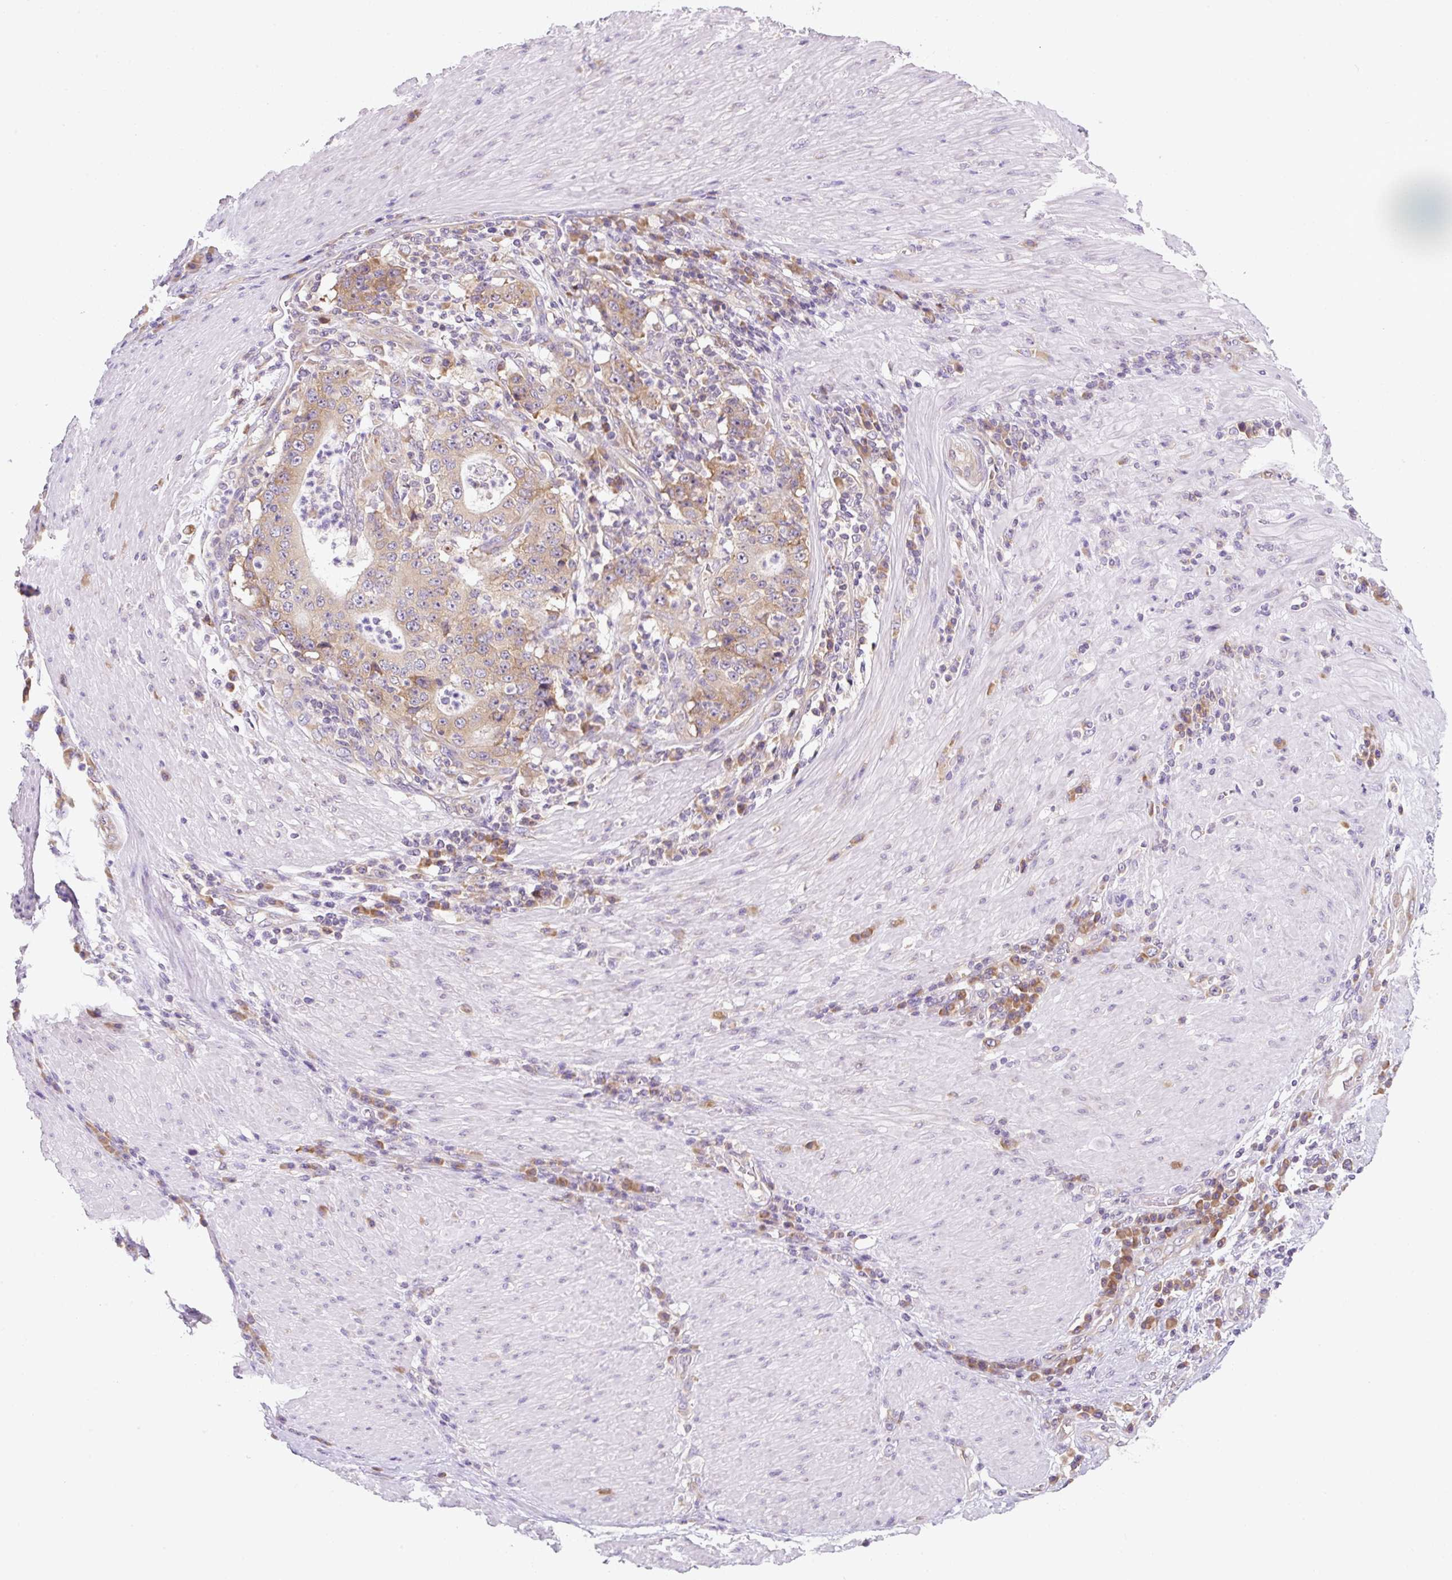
{"staining": {"intensity": "weak", "quantity": ">75%", "location": "cytoplasmic/membranous"}, "tissue": "stomach cancer", "cell_type": "Tumor cells", "image_type": "cancer", "snomed": [{"axis": "morphology", "description": "Normal tissue, NOS"}, {"axis": "morphology", "description": "Adenocarcinoma, NOS"}, {"axis": "topography", "description": "Stomach, upper"}, {"axis": "topography", "description": "Stomach"}], "caption": "Stomach cancer stained with immunohistochemistry (IHC) reveals weak cytoplasmic/membranous staining in approximately >75% of tumor cells.", "gene": "RPL18A", "patient": {"sex": "male", "age": 59}}